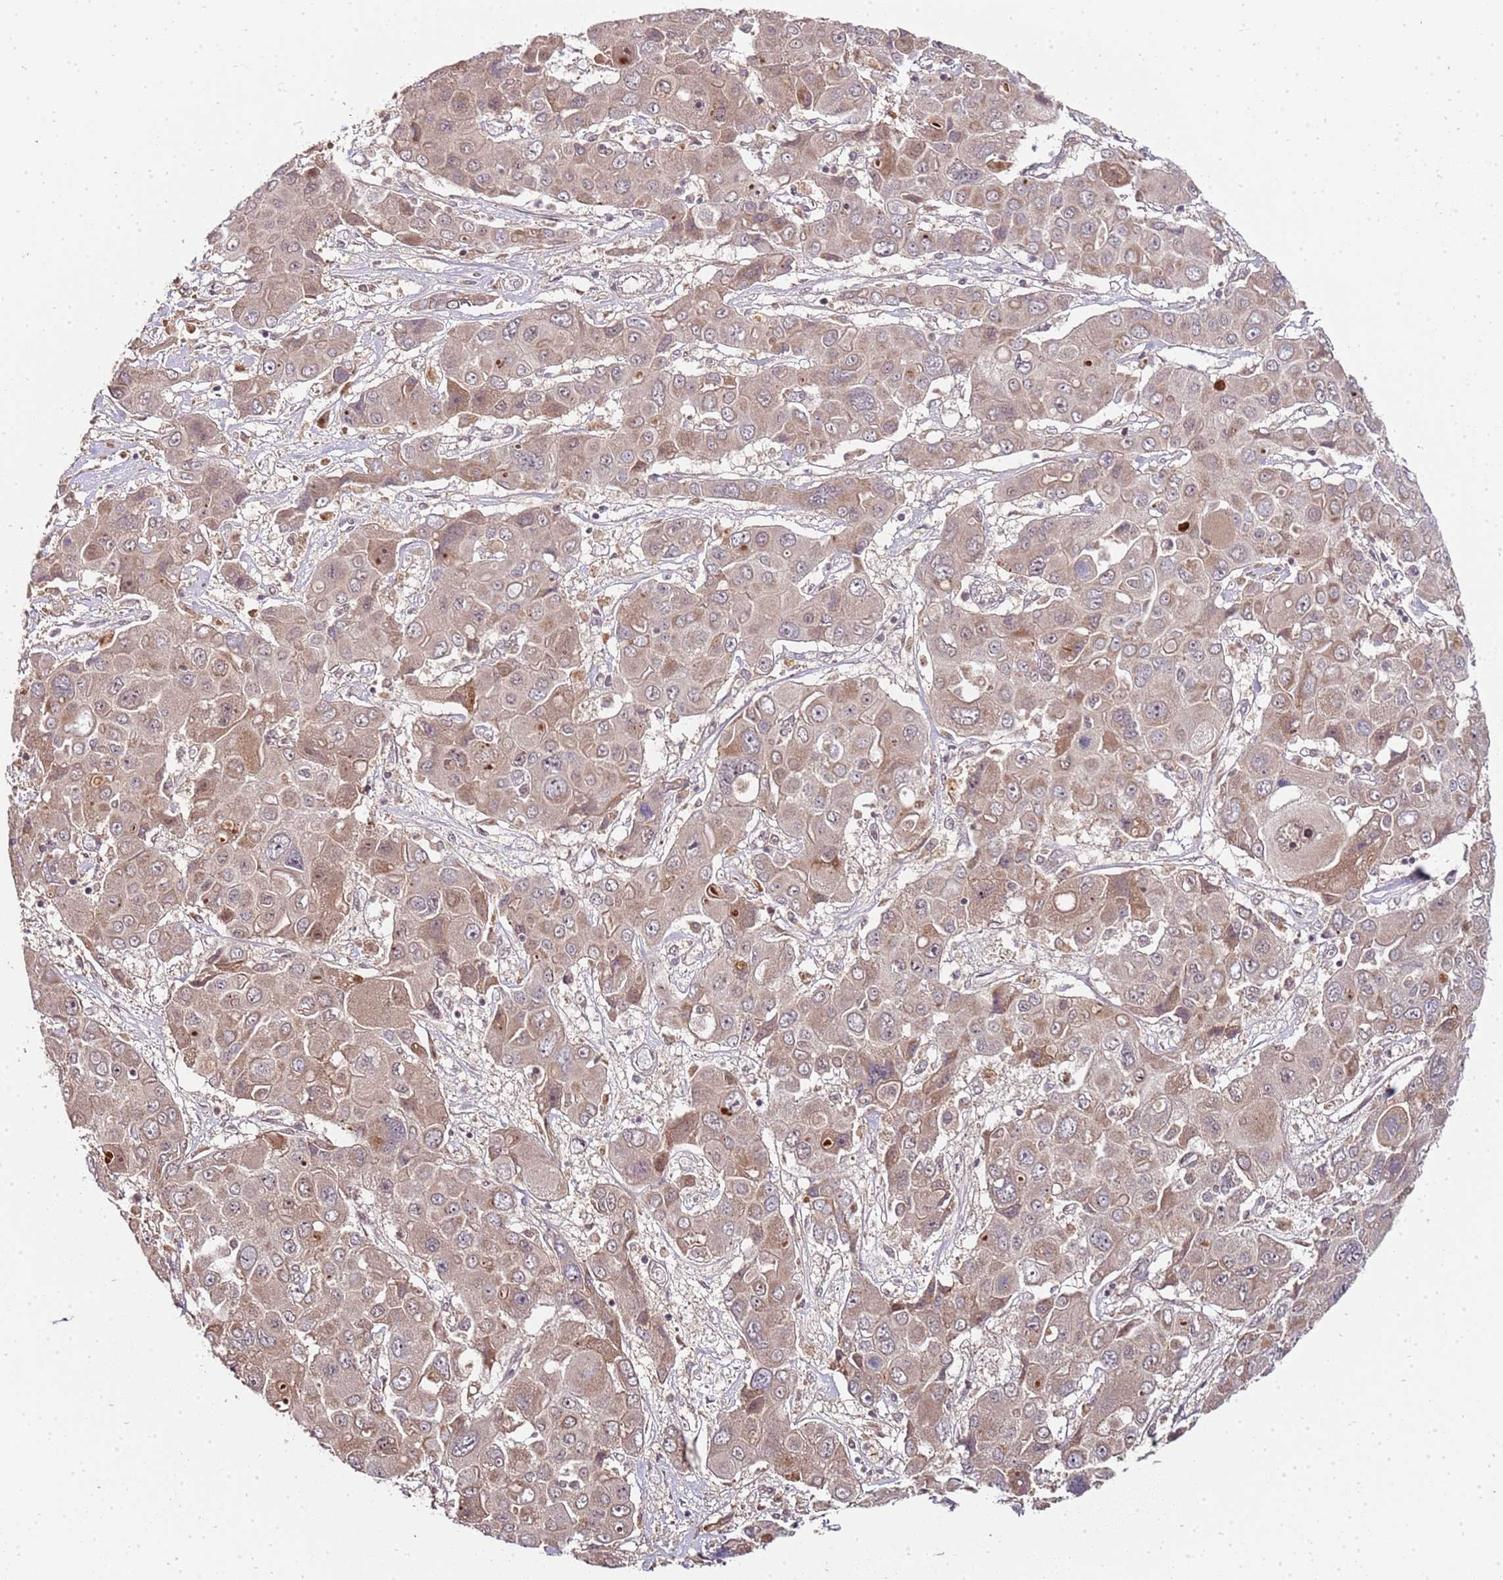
{"staining": {"intensity": "weak", "quantity": "<25%", "location": "cytoplasmic/membranous"}, "tissue": "liver cancer", "cell_type": "Tumor cells", "image_type": "cancer", "snomed": [{"axis": "morphology", "description": "Cholangiocarcinoma"}, {"axis": "topography", "description": "Liver"}], "caption": "A photomicrograph of liver cholangiocarcinoma stained for a protein shows no brown staining in tumor cells.", "gene": "EDC3", "patient": {"sex": "male", "age": 67}}